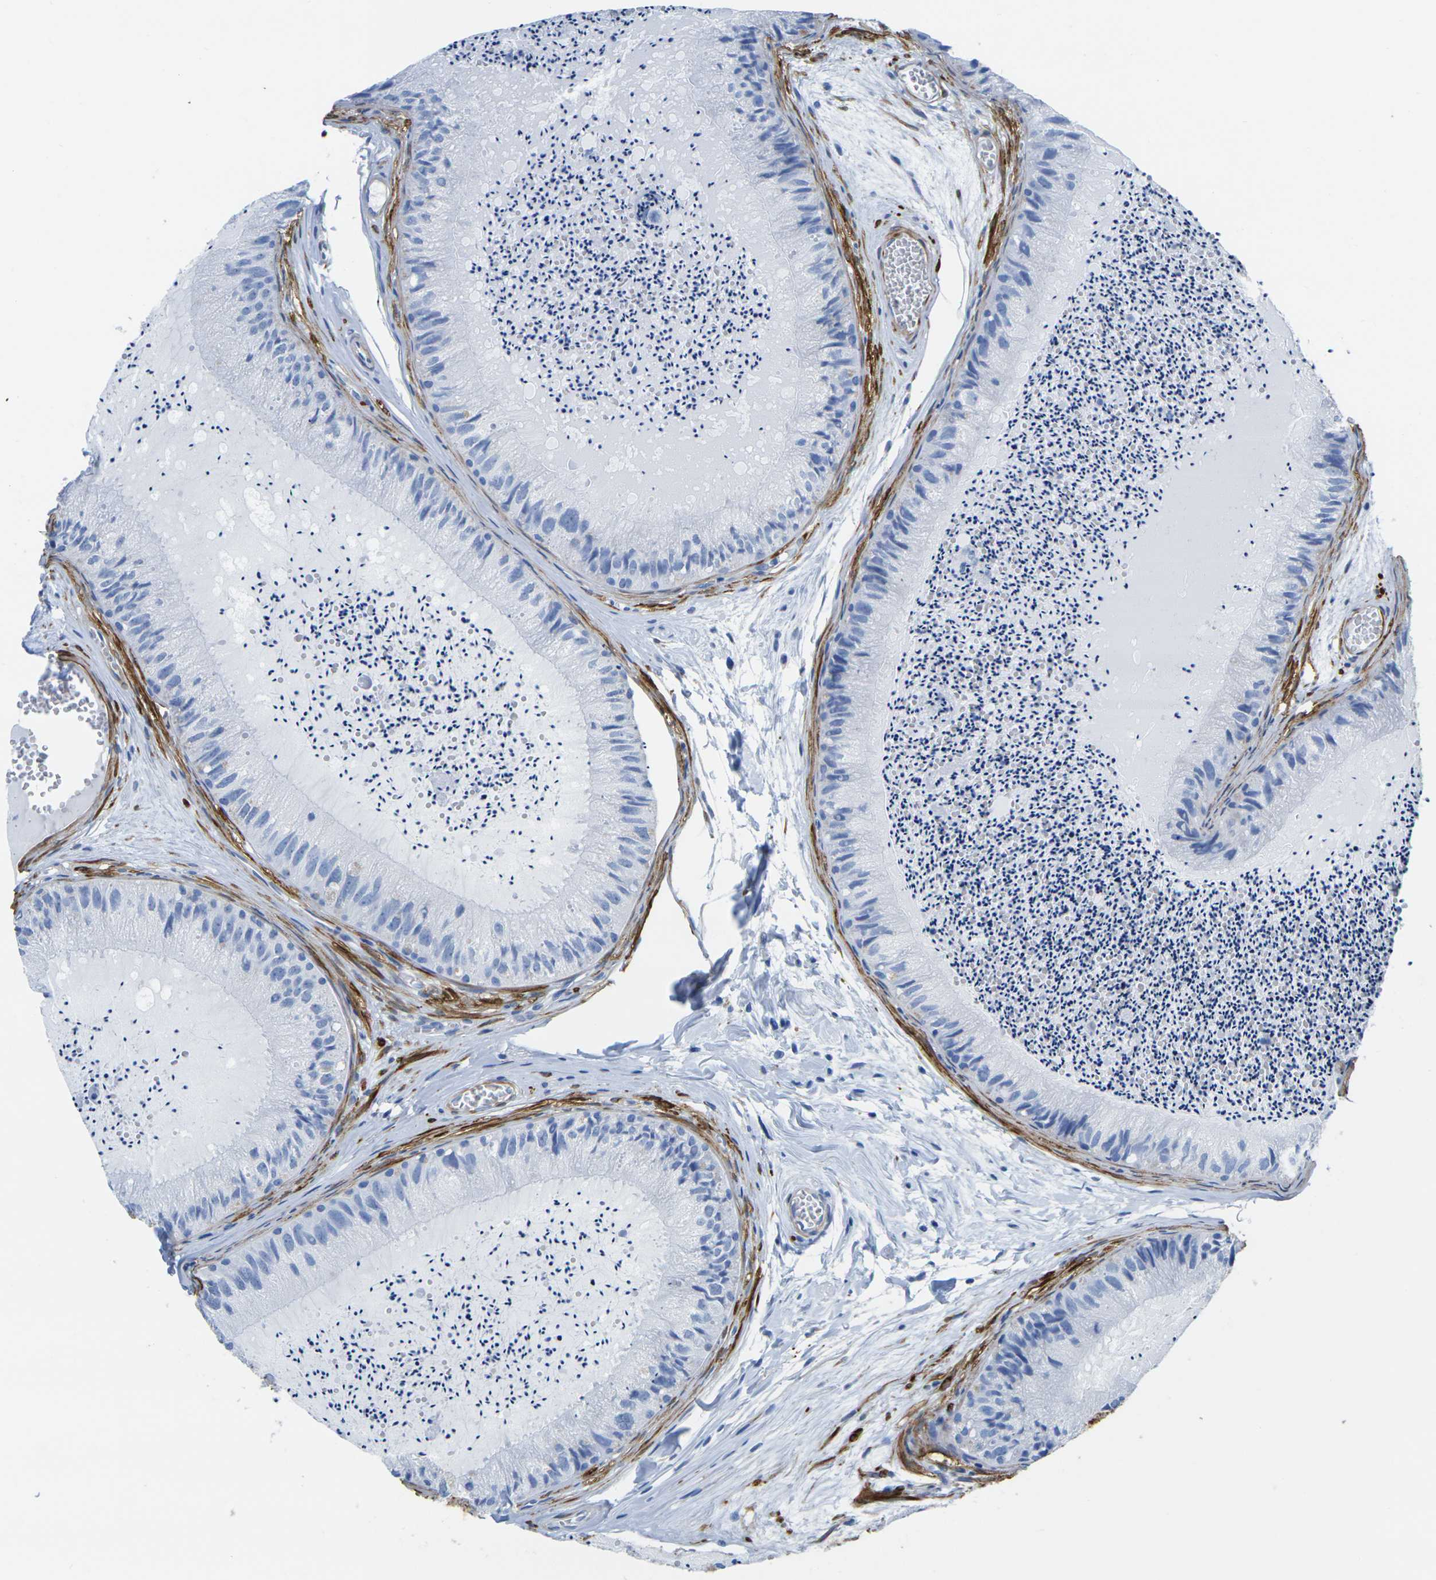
{"staining": {"intensity": "negative", "quantity": "none", "location": "none"}, "tissue": "epididymis", "cell_type": "Glandular cells", "image_type": "normal", "snomed": [{"axis": "morphology", "description": "Normal tissue, NOS"}, {"axis": "topography", "description": "Epididymis"}], "caption": "DAB (3,3'-diaminobenzidine) immunohistochemical staining of normal human epididymis shows no significant staining in glandular cells.", "gene": "CNN1", "patient": {"sex": "male", "age": 31}}